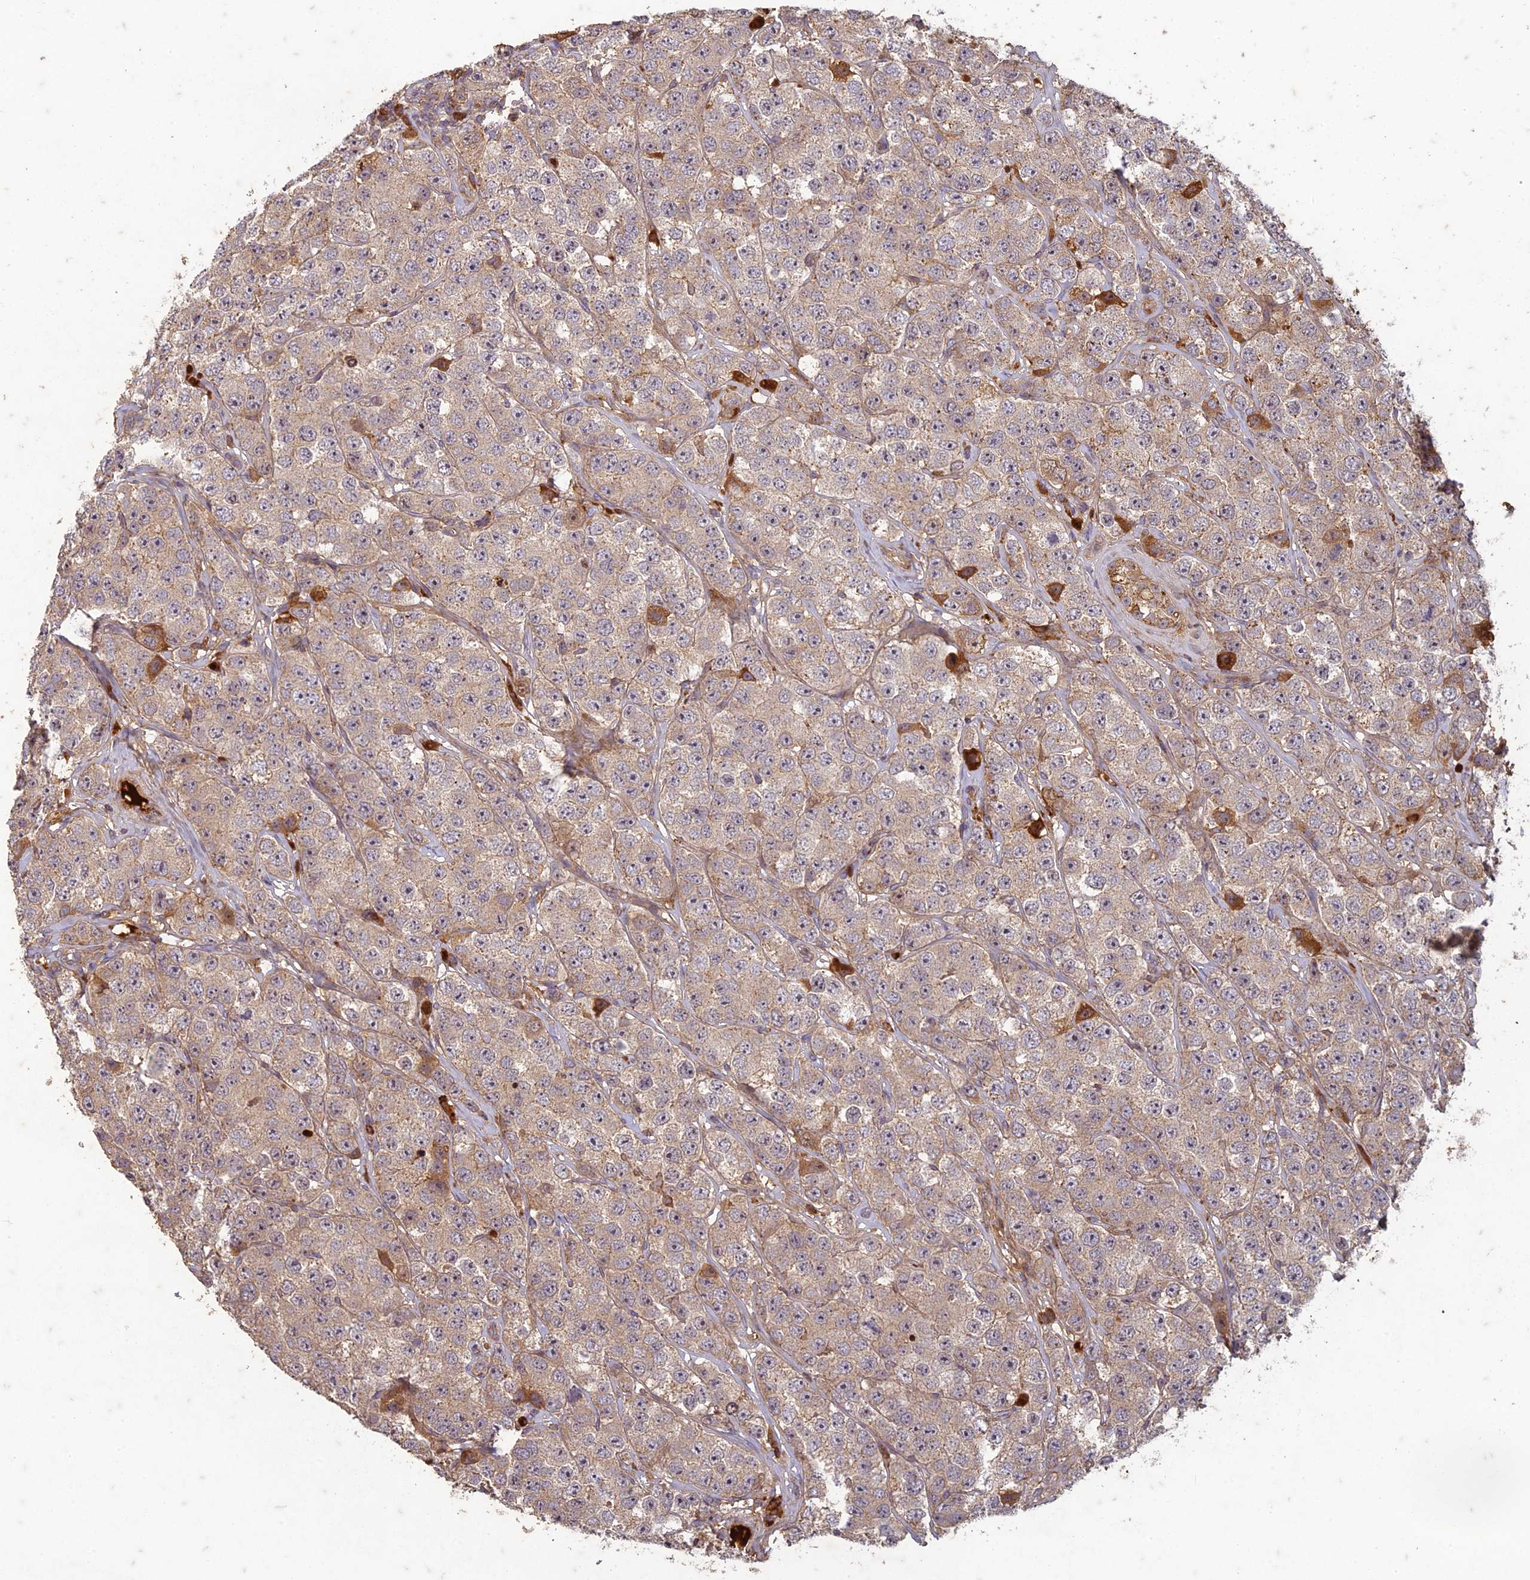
{"staining": {"intensity": "moderate", "quantity": ">75%", "location": "cytoplasmic/membranous"}, "tissue": "testis cancer", "cell_type": "Tumor cells", "image_type": "cancer", "snomed": [{"axis": "morphology", "description": "Seminoma, NOS"}, {"axis": "topography", "description": "Testis"}], "caption": "High-magnification brightfield microscopy of testis cancer (seminoma) stained with DAB (3,3'-diaminobenzidine) (brown) and counterstained with hematoxylin (blue). tumor cells exhibit moderate cytoplasmic/membranous expression is present in approximately>75% of cells.", "gene": "TCF25", "patient": {"sex": "male", "age": 28}}